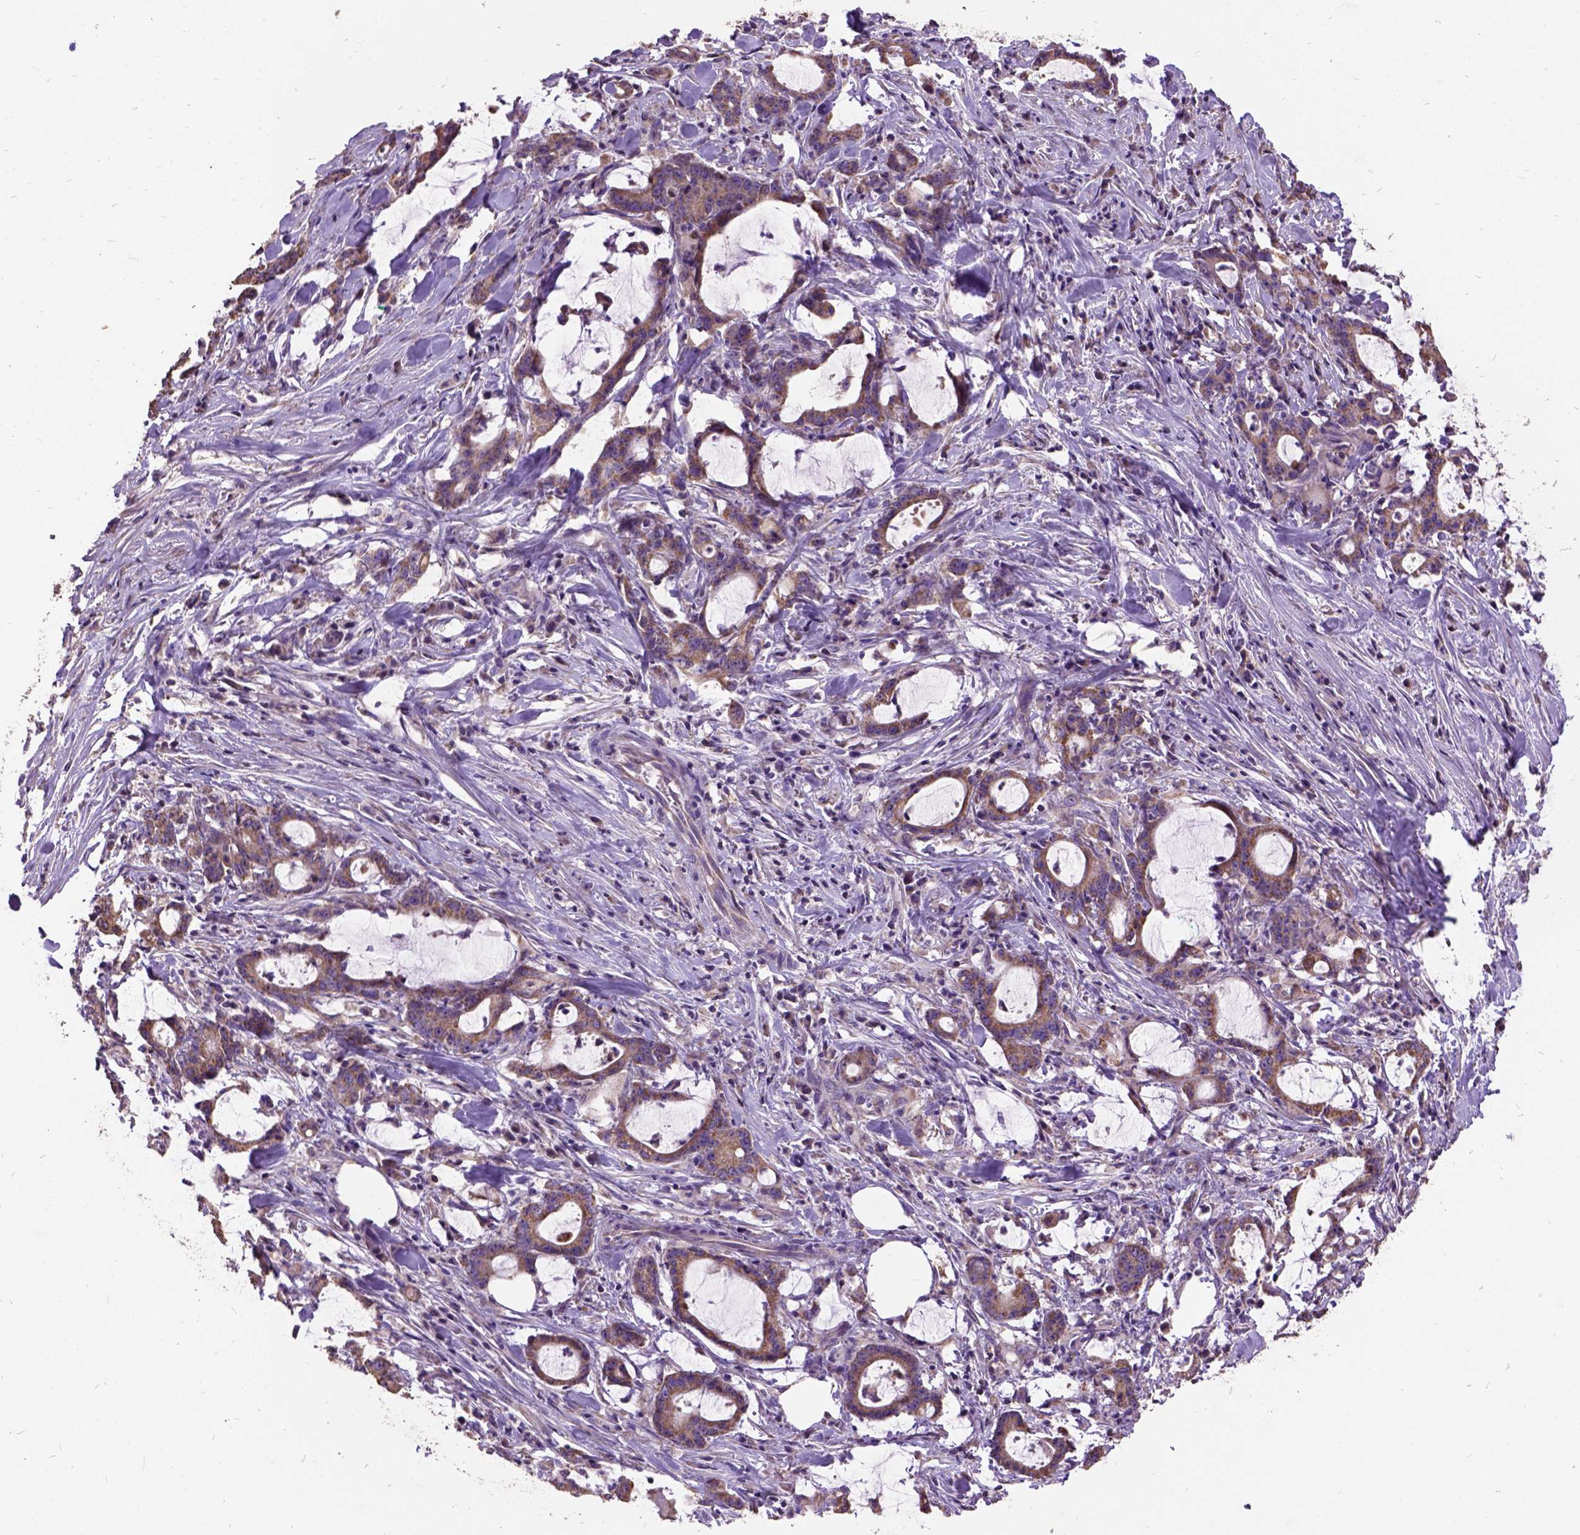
{"staining": {"intensity": "moderate", "quantity": ">75%", "location": "cytoplasmic/membranous"}, "tissue": "stomach cancer", "cell_type": "Tumor cells", "image_type": "cancer", "snomed": [{"axis": "morphology", "description": "Adenocarcinoma, NOS"}, {"axis": "topography", "description": "Stomach, upper"}], "caption": "The image displays staining of adenocarcinoma (stomach), revealing moderate cytoplasmic/membranous protein positivity (brown color) within tumor cells. (DAB IHC, brown staining for protein, blue staining for nuclei).", "gene": "DQX1", "patient": {"sex": "male", "age": 68}}